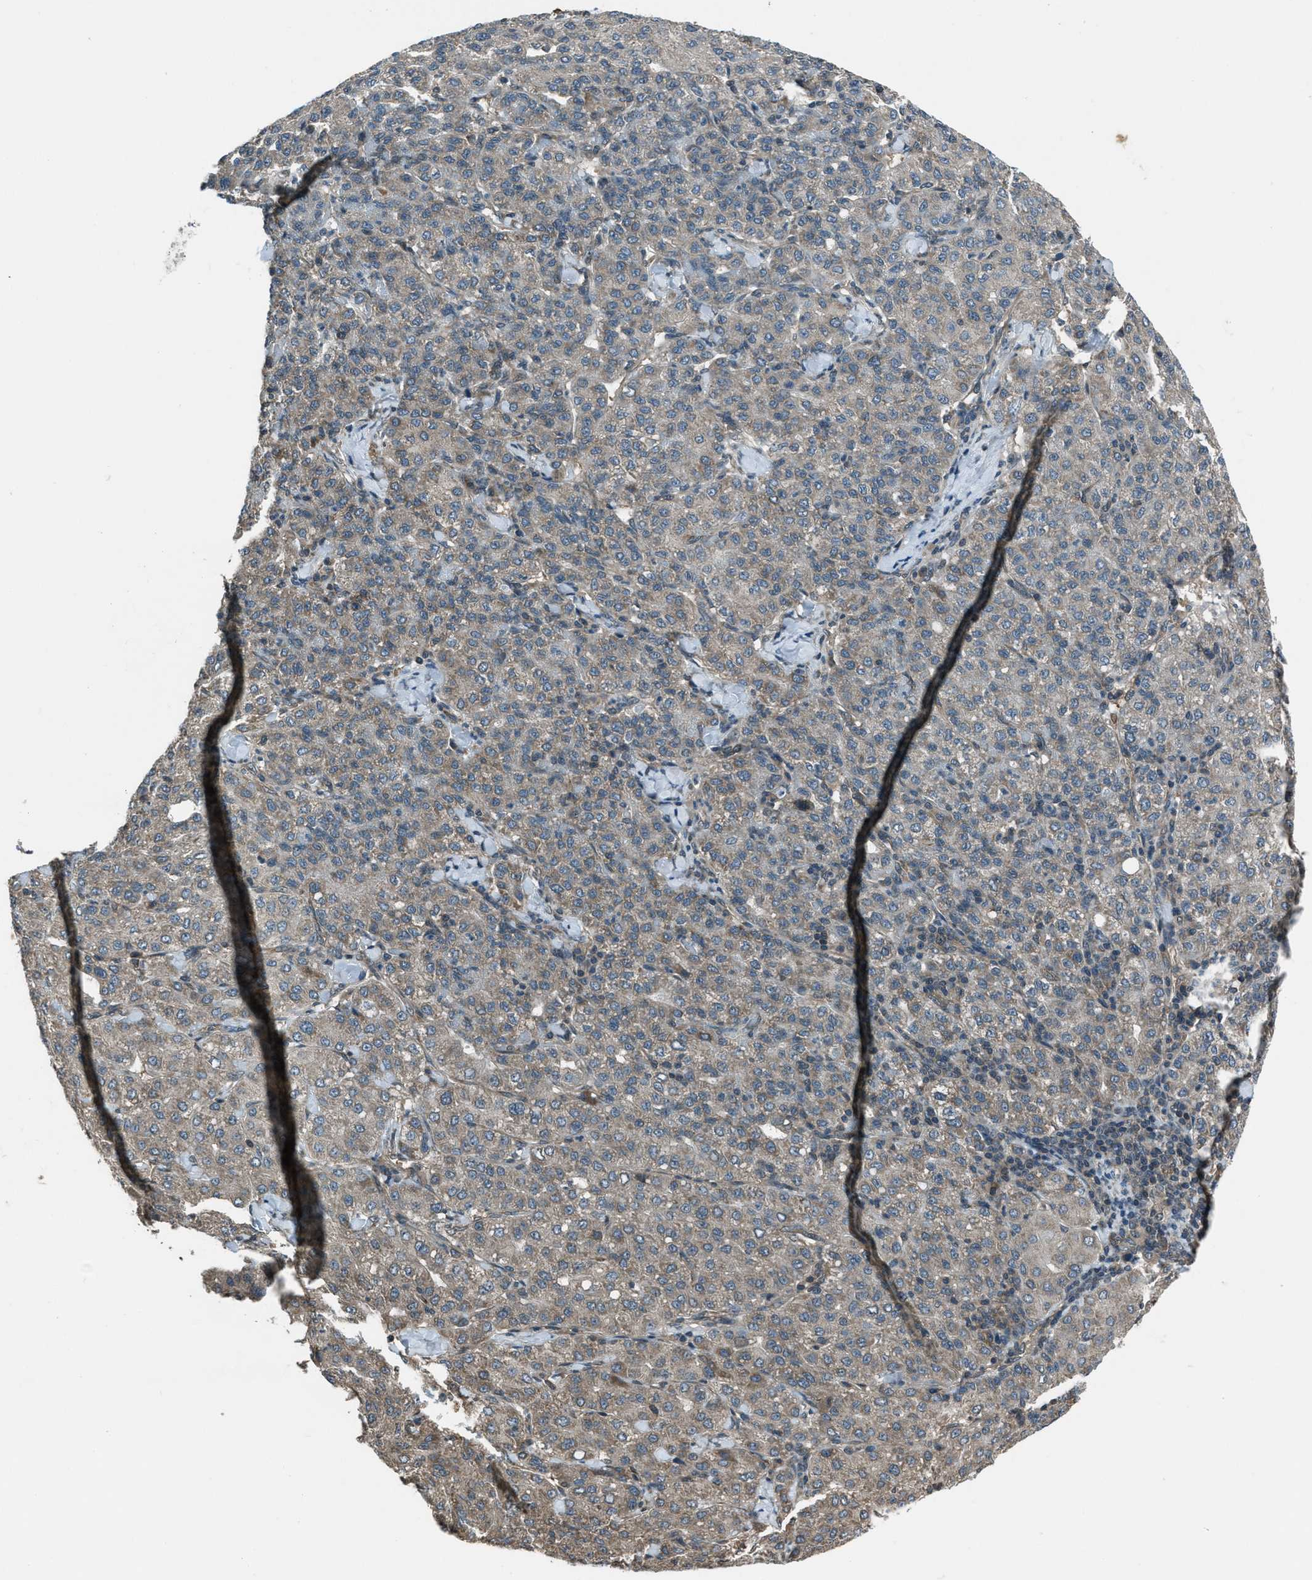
{"staining": {"intensity": "weak", "quantity": "<25%", "location": "cytoplasmic/membranous"}, "tissue": "liver cancer", "cell_type": "Tumor cells", "image_type": "cancer", "snomed": [{"axis": "morphology", "description": "Carcinoma, Hepatocellular, NOS"}, {"axis": "topography", "description": "Liver"}], "caption": "An image of human hepatocellular carcinoma (liver) is negative for staining in tumor cells.", "gene": "ASAP2", "patient": {"sex": "male", "age": 65}}